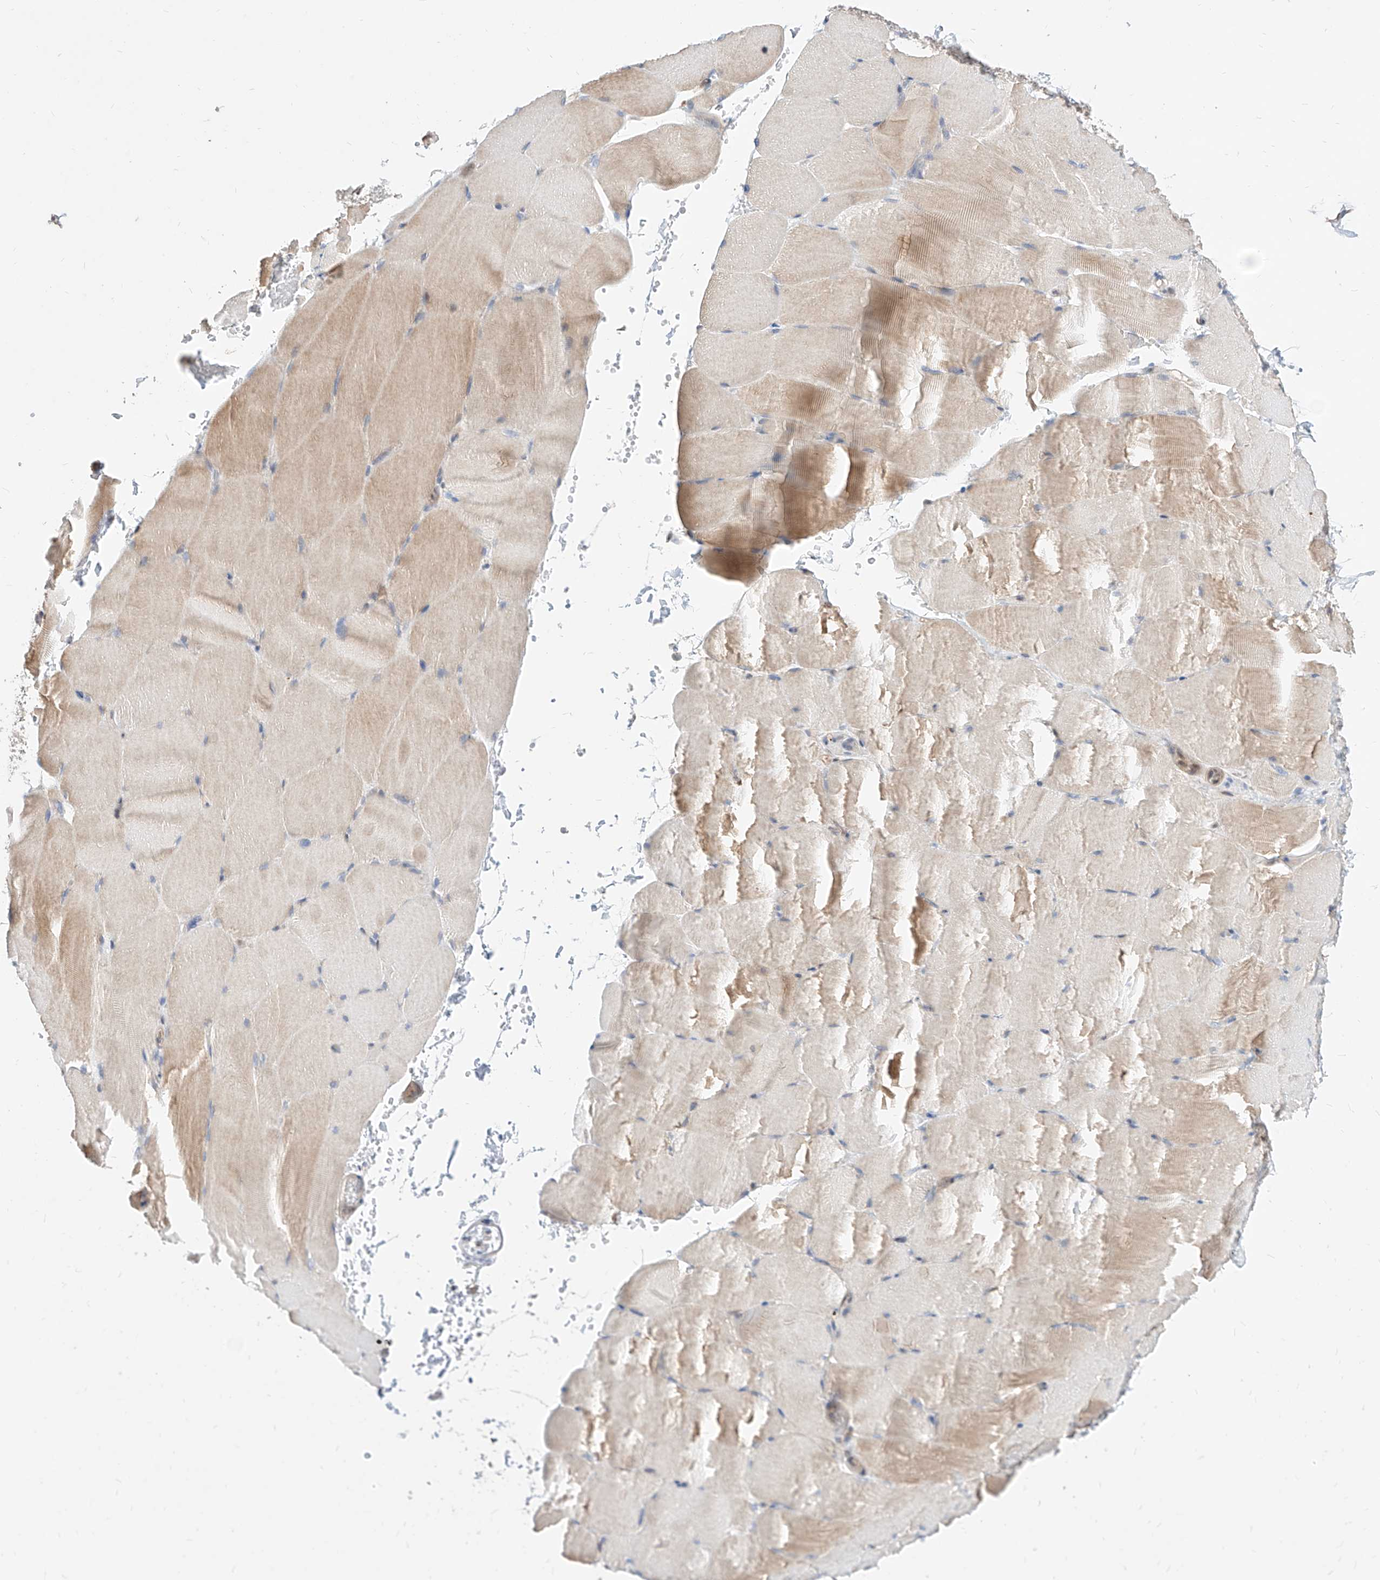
{"staining": {"intensity": "weak", "quantity": "25%-75%", "location": "cytoplasmic/membranous"}, "tissue": "skeletal muscle", "cell_type": "Myocytes", "image_type": "normal", "snomed": [{"axis": "morphology", "description": "Normal tissue, NOS"}, {"axis": "topography", "description": "Skeletal muscle"}, {"axis": "topography", "description": "Parathyroid gland"}], "caption": "Protein expression analysis of unremarkable skeletal muscle displays weak cytoplasmic/membranous expression in about 25%-75% of myocytes. The staining is performed using DAB (3,3'-diaminobenzidine) brown chromogen to label protein expression. The nuclei are counter-stained blue using hematoxylin.", "gene": "TSNAX", "patient": {"sex": "female", "age": 37}}